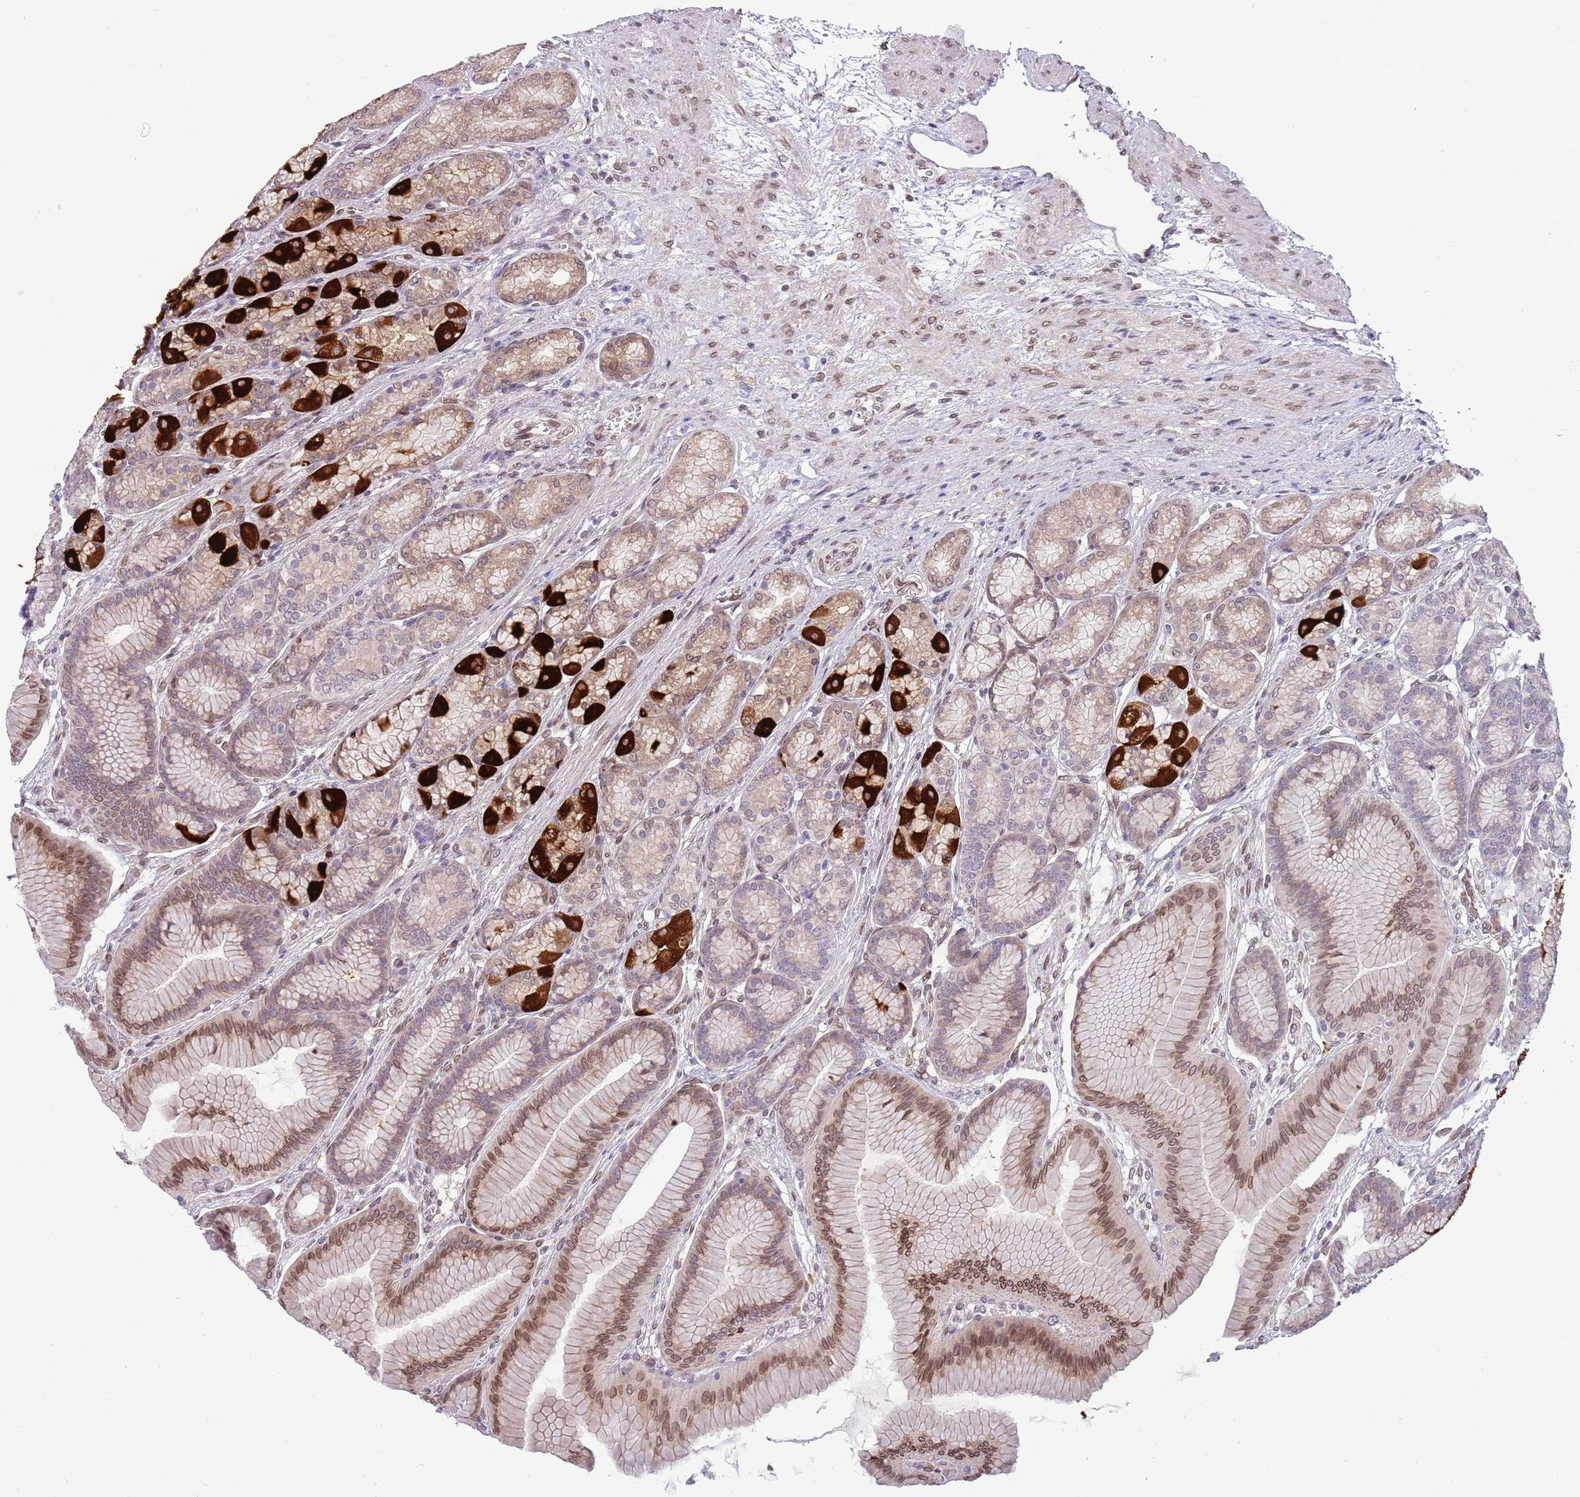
{"staining": {"intensity": "strong", "quantity": "<25%", "location": "cytoplasmic/membranous,nuclear"}, "tissue": "stomach", "cell_type": "Glandular cells", "image_type": "normal", "snomed": [{"axis": "morphology", "description": "Normal tissue, NOS"}, {"axis": "morphology", "description": "Adenocarcinoma, NOS"}, {"axis": "morphology", "description": "Adenocarcinoma, High grade"}, {"axis": "topography", "description": "Stomach, upper"}, {"axis": "topography", "description": "Stomach"}], "caption": "This is a micrograph of immunohistochemistry (IHC) staining of benign stomach, which shows strong positivity in the cytoplasmic/membranous,nuclear of glandular cells.", "gene": "ZNF665", "patient": {"sex": "female", "age": 65}}